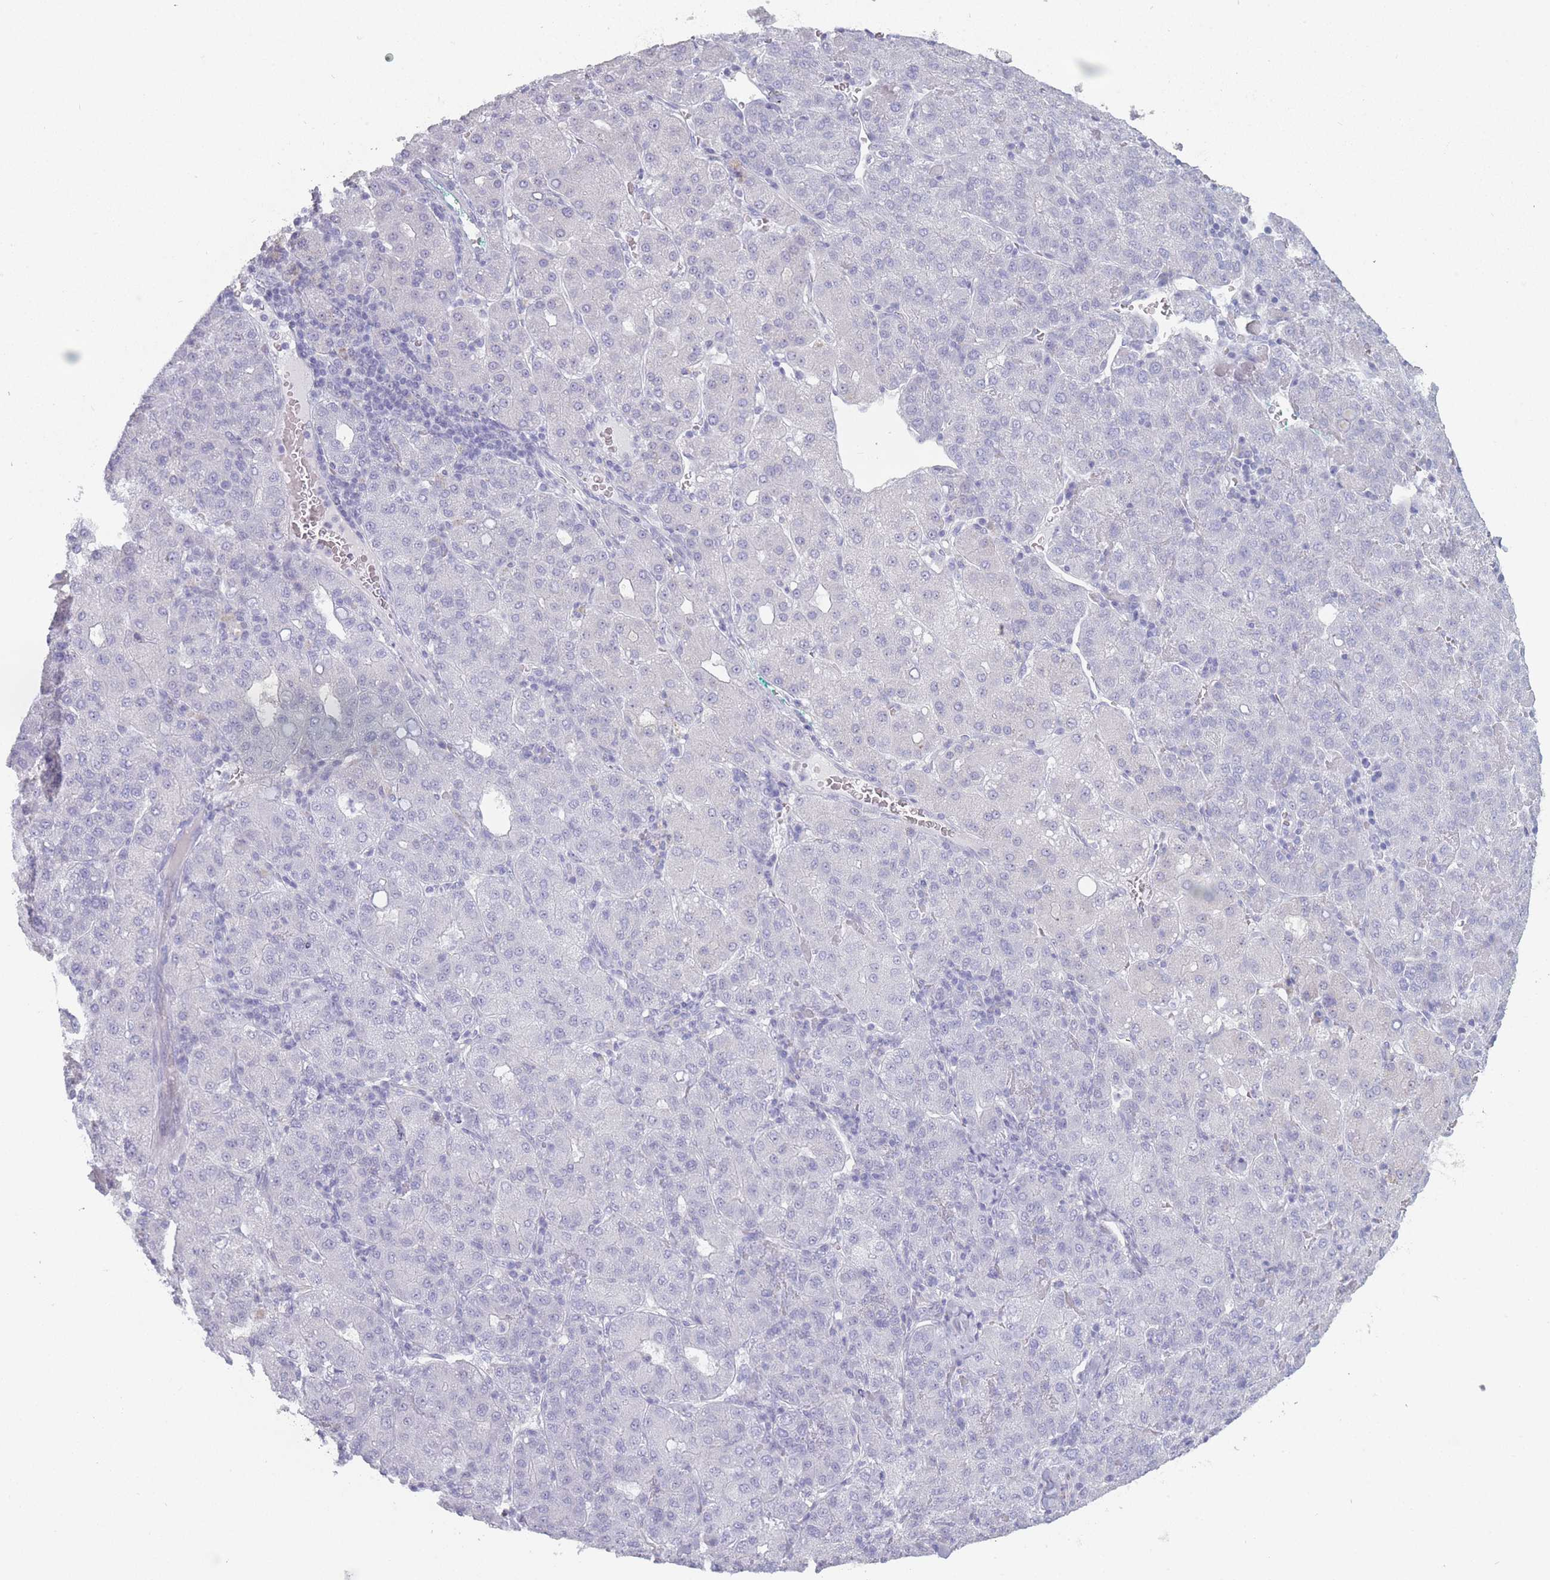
{"staining": {"intensity": "negative", "quantity": "none", "location": "none"}, "tissue": "liver cancer", "cell_type": "Tumor cells", "image_type": "cancer", "snomed": [{"axis": "morphology", "description": "Carcinoma, Hepatocellular, NOS"}, {"axis": "topography", "description": "Liver"}], "caption": "There is no significant expression in tumor cells of liver cancer (hepatocellular carcinoma).", "gene": "ROS1", "patient": {"sex": "male", "age": 65}}